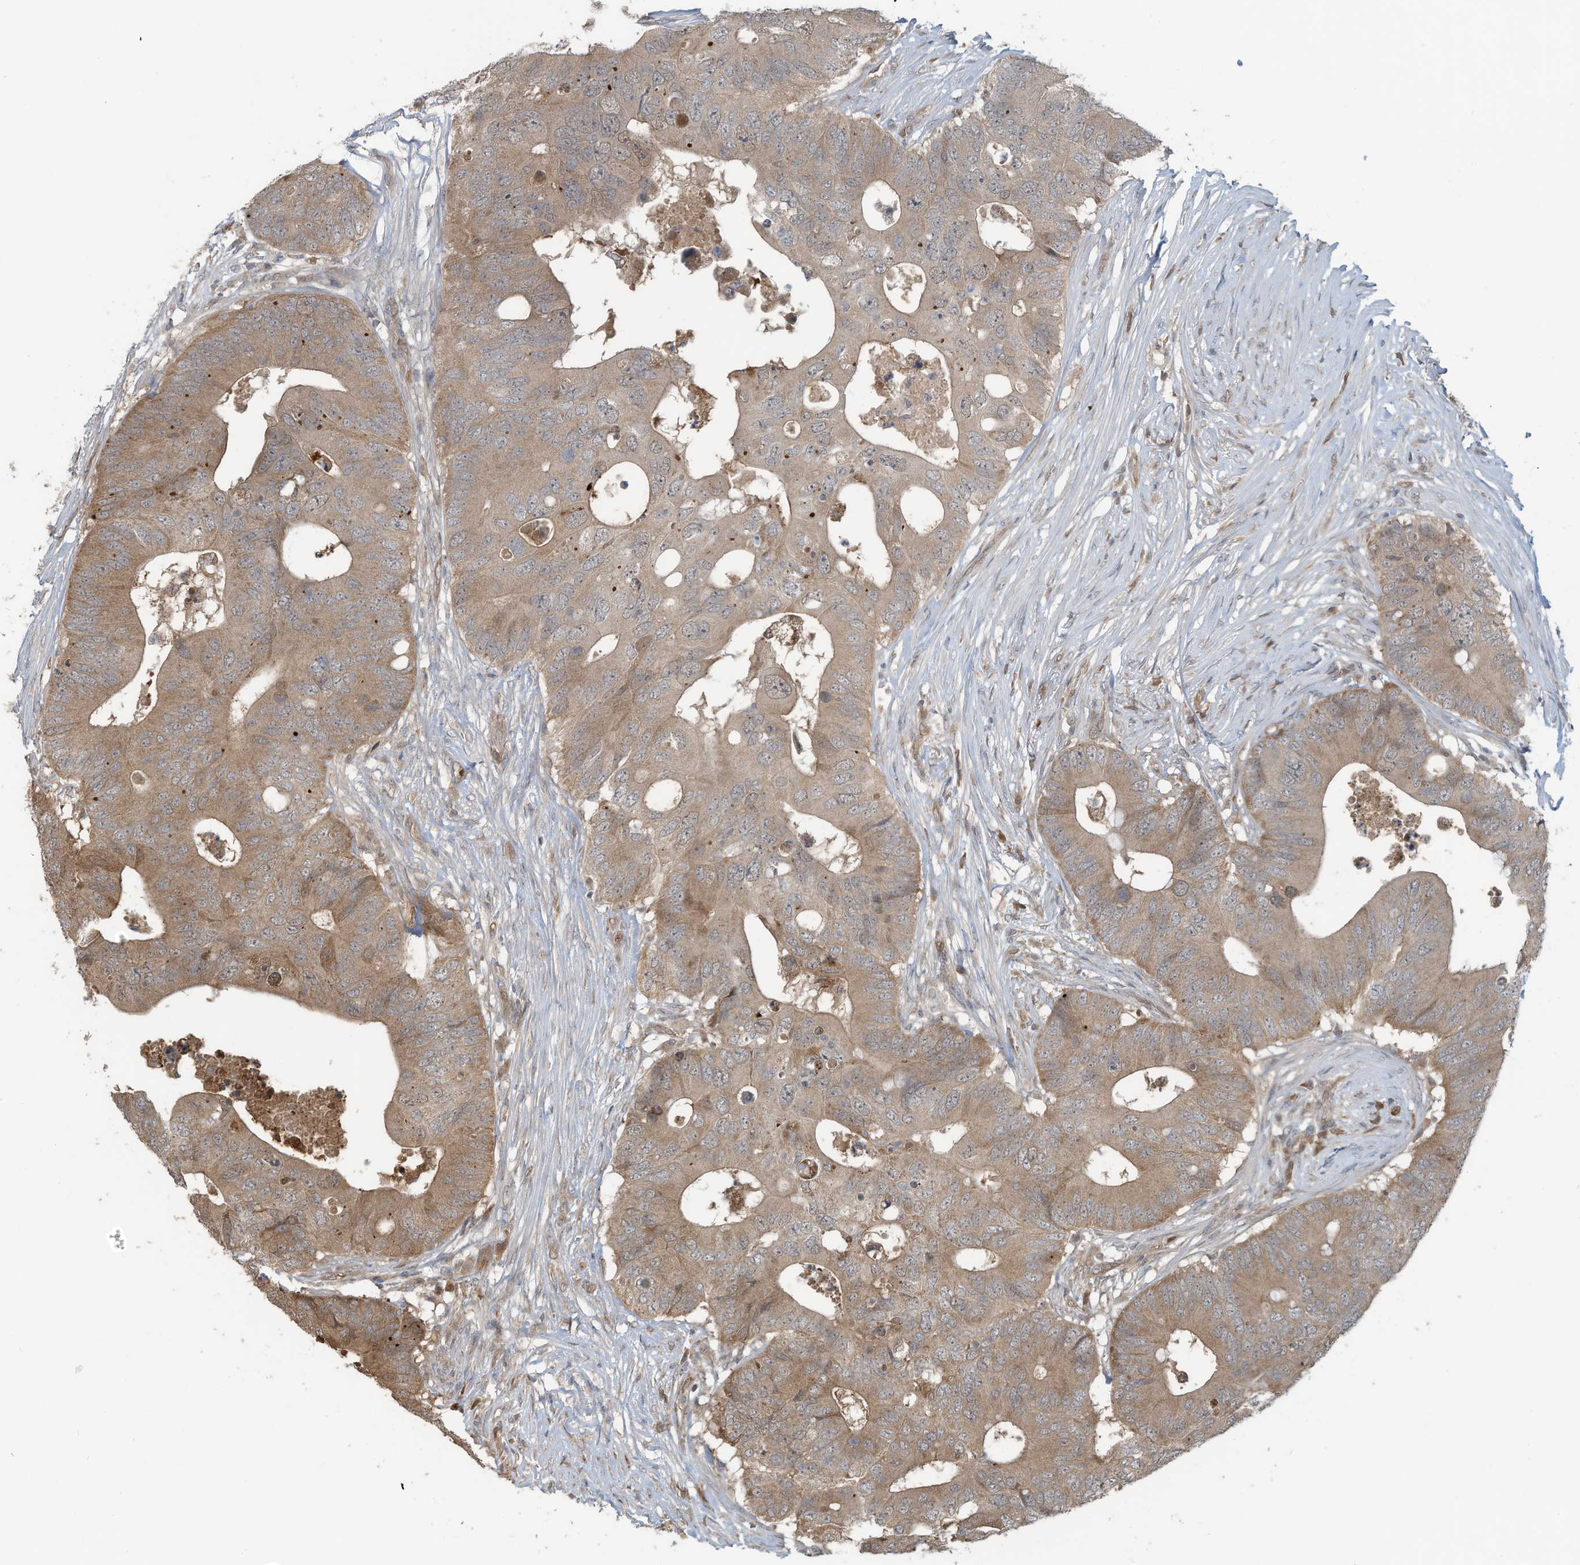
{"staining": {"intensity": "moderate", "quantity": ">75%", "location": "cytoplasmic/membranous"}, "tissue": "colorectal cancer", "cell_type": "Tumor cells", "image_type": "cancer", "snomed": [{"axis": "morphology", "description": "Adenocarcinoma, NOS"}, {"axis": "topography", "description": "Colon"}], "caption": "Colorectal cancer (adenocarcinoma) stained with a brown dye reveals moderate cytoplasmic/membranous positive positivity in approximately >75% of tumor cells.", "gene": "ERI2", "patient": {"sex": "male", "age": 71}}